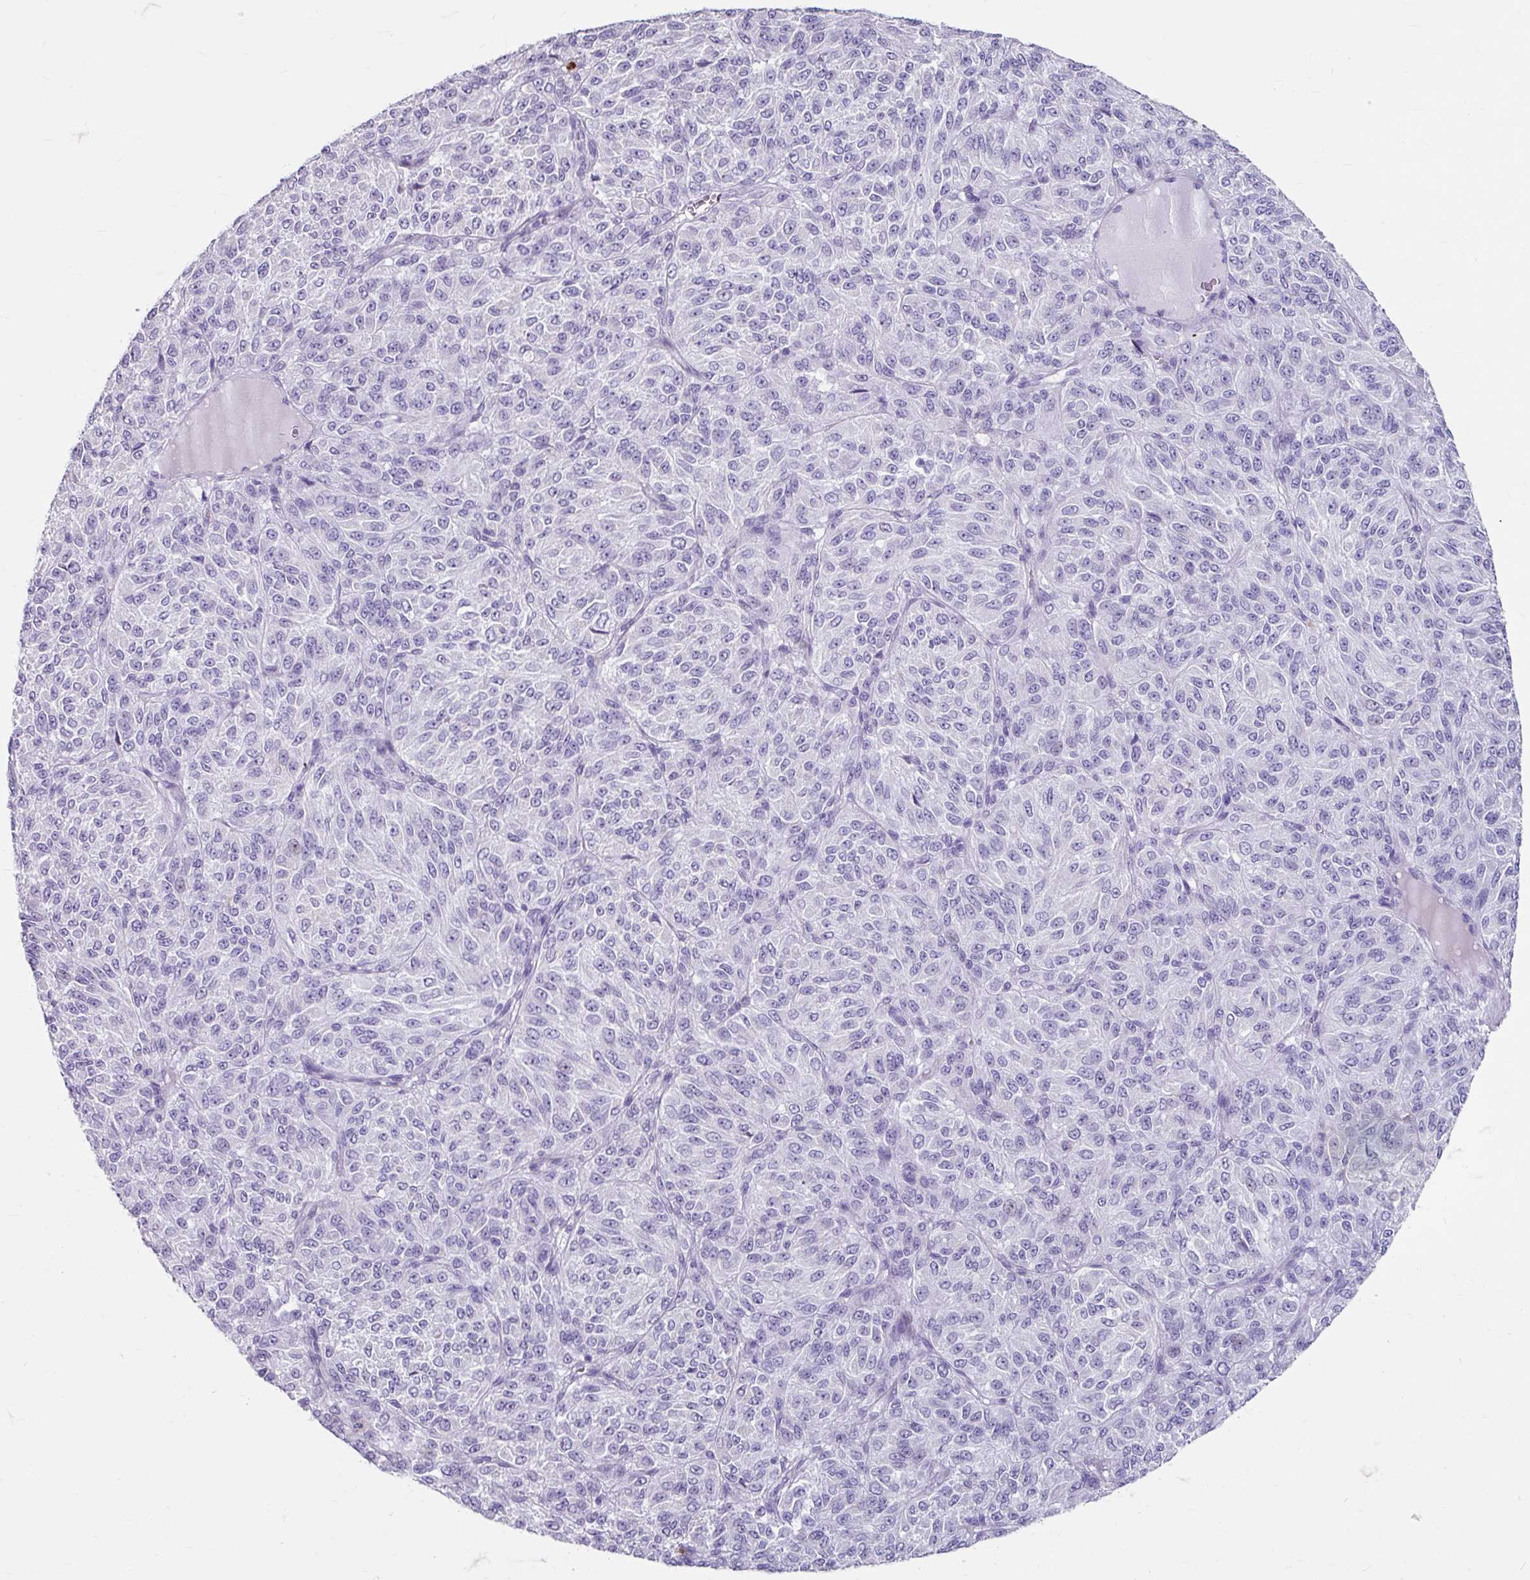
{"staining": {"intensity": "negative", "quantity": "none", "location": "none"}, "tissue": "melanoma", "cell_type": "Tumor cells", "image_type": "cancer", "snomed": [{"axis": "morphology", "description": "Malignant melanoma, Metastatic site"}, {"axis": "topography", "description": "Brain"}], "caption": "Immunohistochemistry (IHC) of malignant melanoma (metastatic site) demonstrates no staining in tumor cells. The staining is performed using DAB (3,3'-diaminobenzidine) brown chromogen with nuclei counter-stained in using hematoxylin.", "gene": "ANKRD1", "patient": {"sex": "female", "age": 56}}